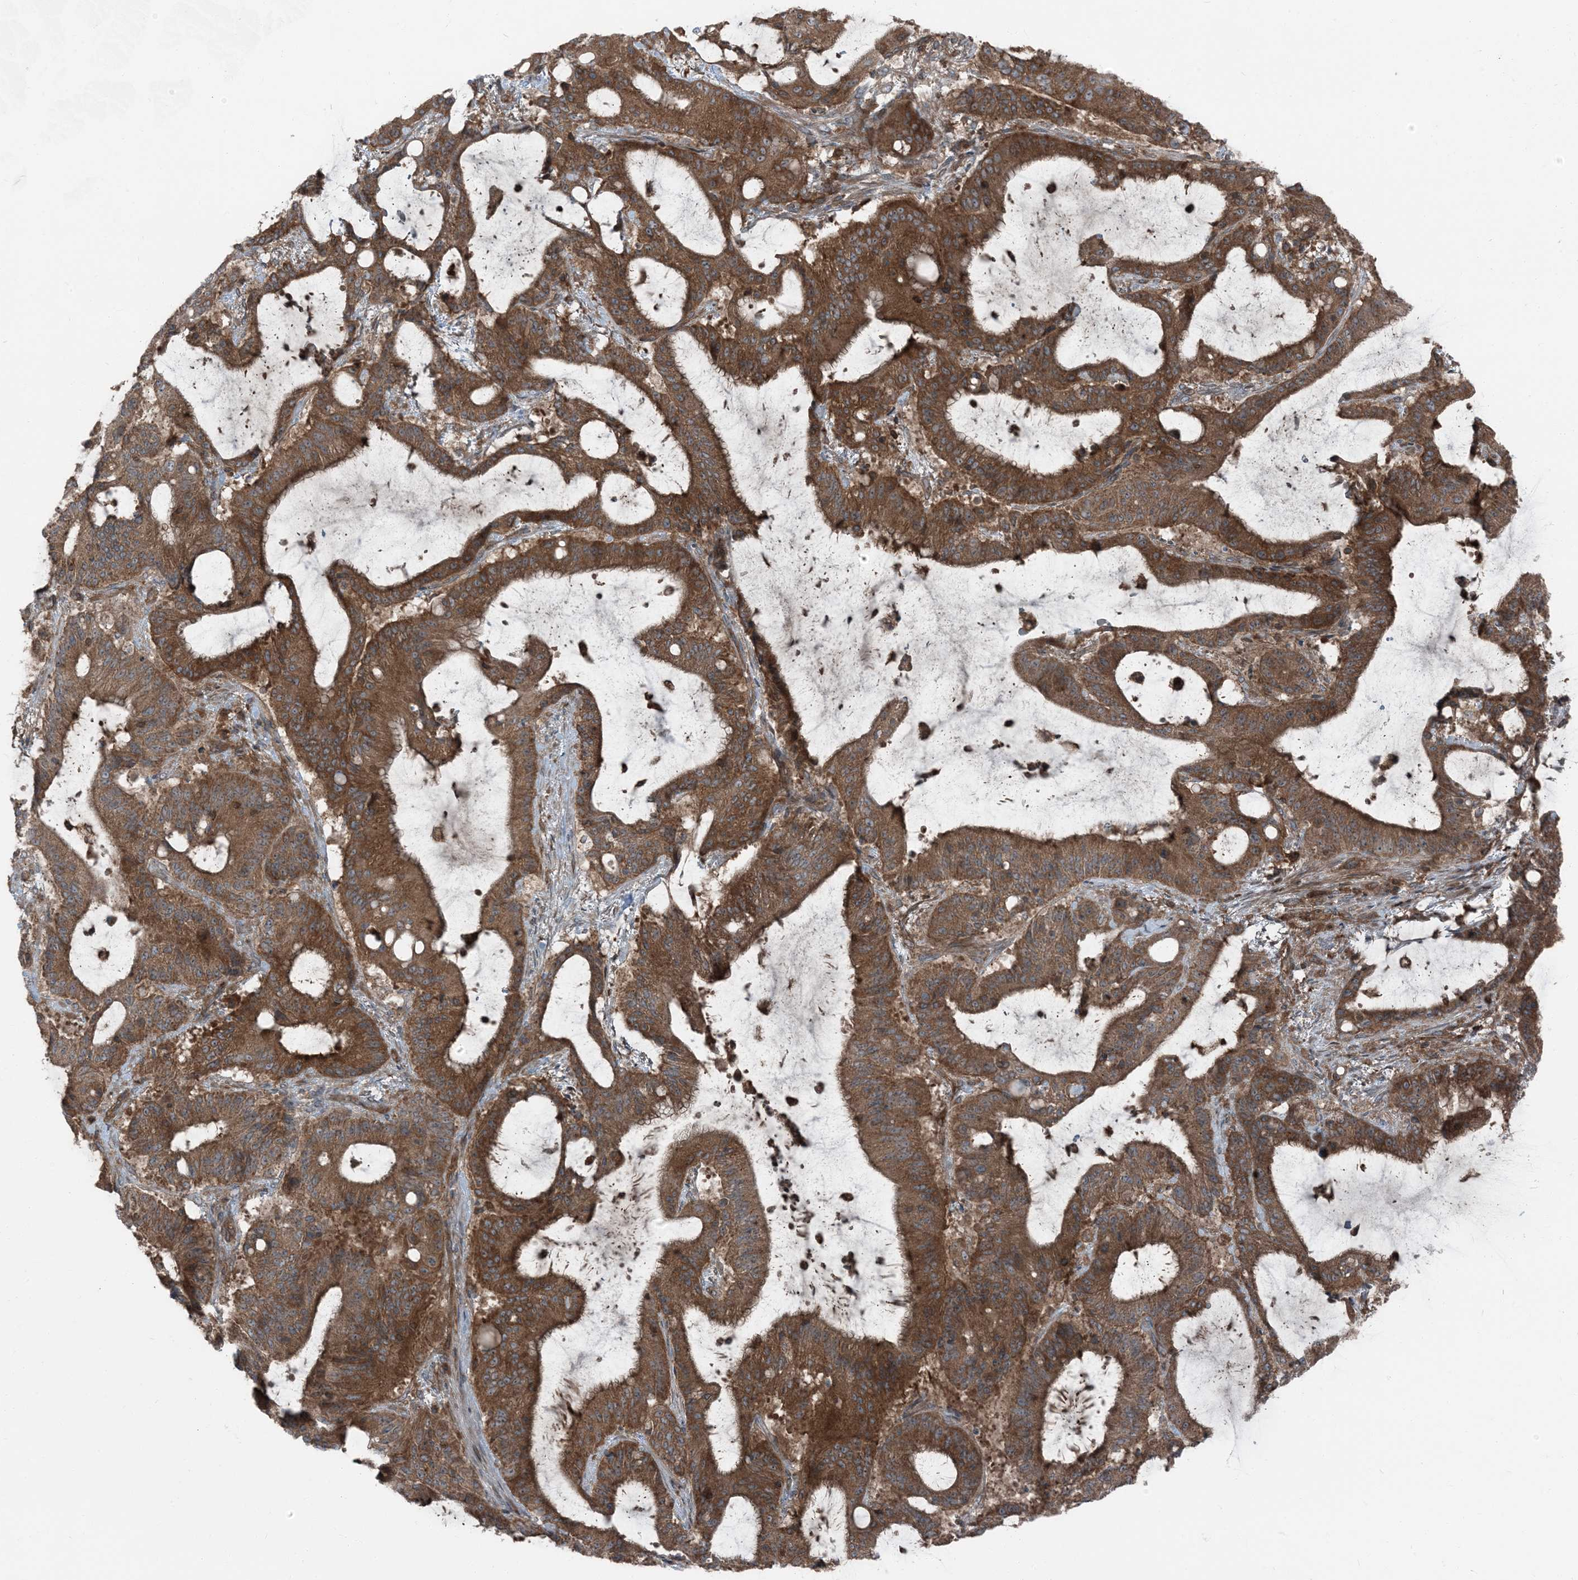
{"staining": {"intensity": "moderate", "quantity": ">75%", "location": "cytoplasmic/membranous"}, "tissue": "liver cancer", "cell_type": "Tumor cells", "image_type": "cancer", "snomed": [{"axis": "morphology", "description": "Normal tissue, NOS"}, {"axis": "morphology", "description": "Cholangiocarcinoma"}, {"axis": "topography", "description": "Liver"}, {"axis": "topography", "description": "Peripheral nerve tissue"}], "caption": "A brown stain shows moderate cytoplasmic/membranous staining of a protein in human liver cancer tumor cells.", "gene": "RAB3GAP1", "patient": {"sex": "female", "age": 73}}